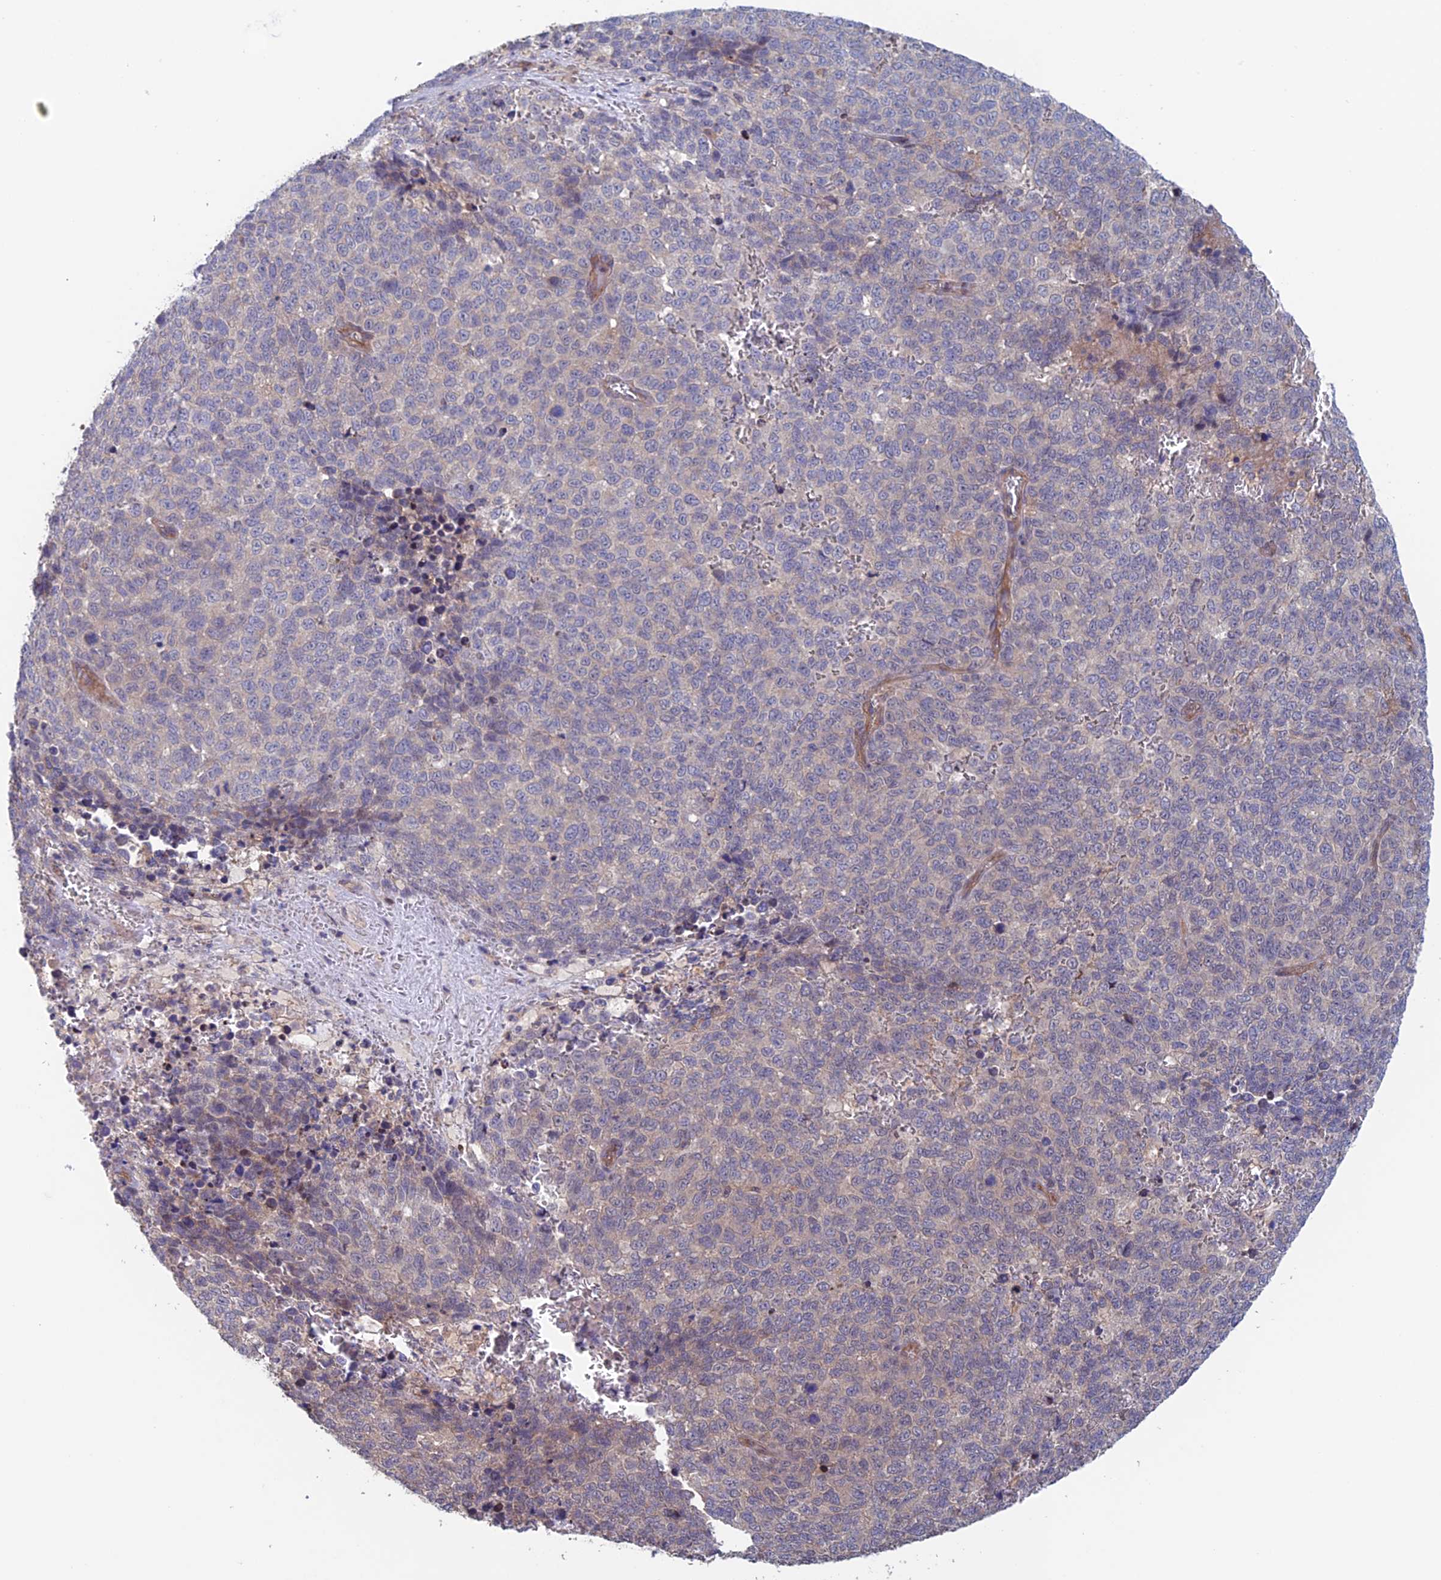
{"staining": {"intensity": "negative", "quantity": "none", "location": "none"}, "tissue": "melanoma", "cell_type": "Tumor cells", "image_type": "cancer", "snomed": [{"axis": "morphology", "description": "Malignant melanoma, NOS"}, {"axis": "topography", "description": "Nose, NOS"}], "caption": "Image shows no significant protein expression in tumor cells of melanoma.", "gene": "NUDT16L1", "patient": {"sex": "female", "age": 48}}